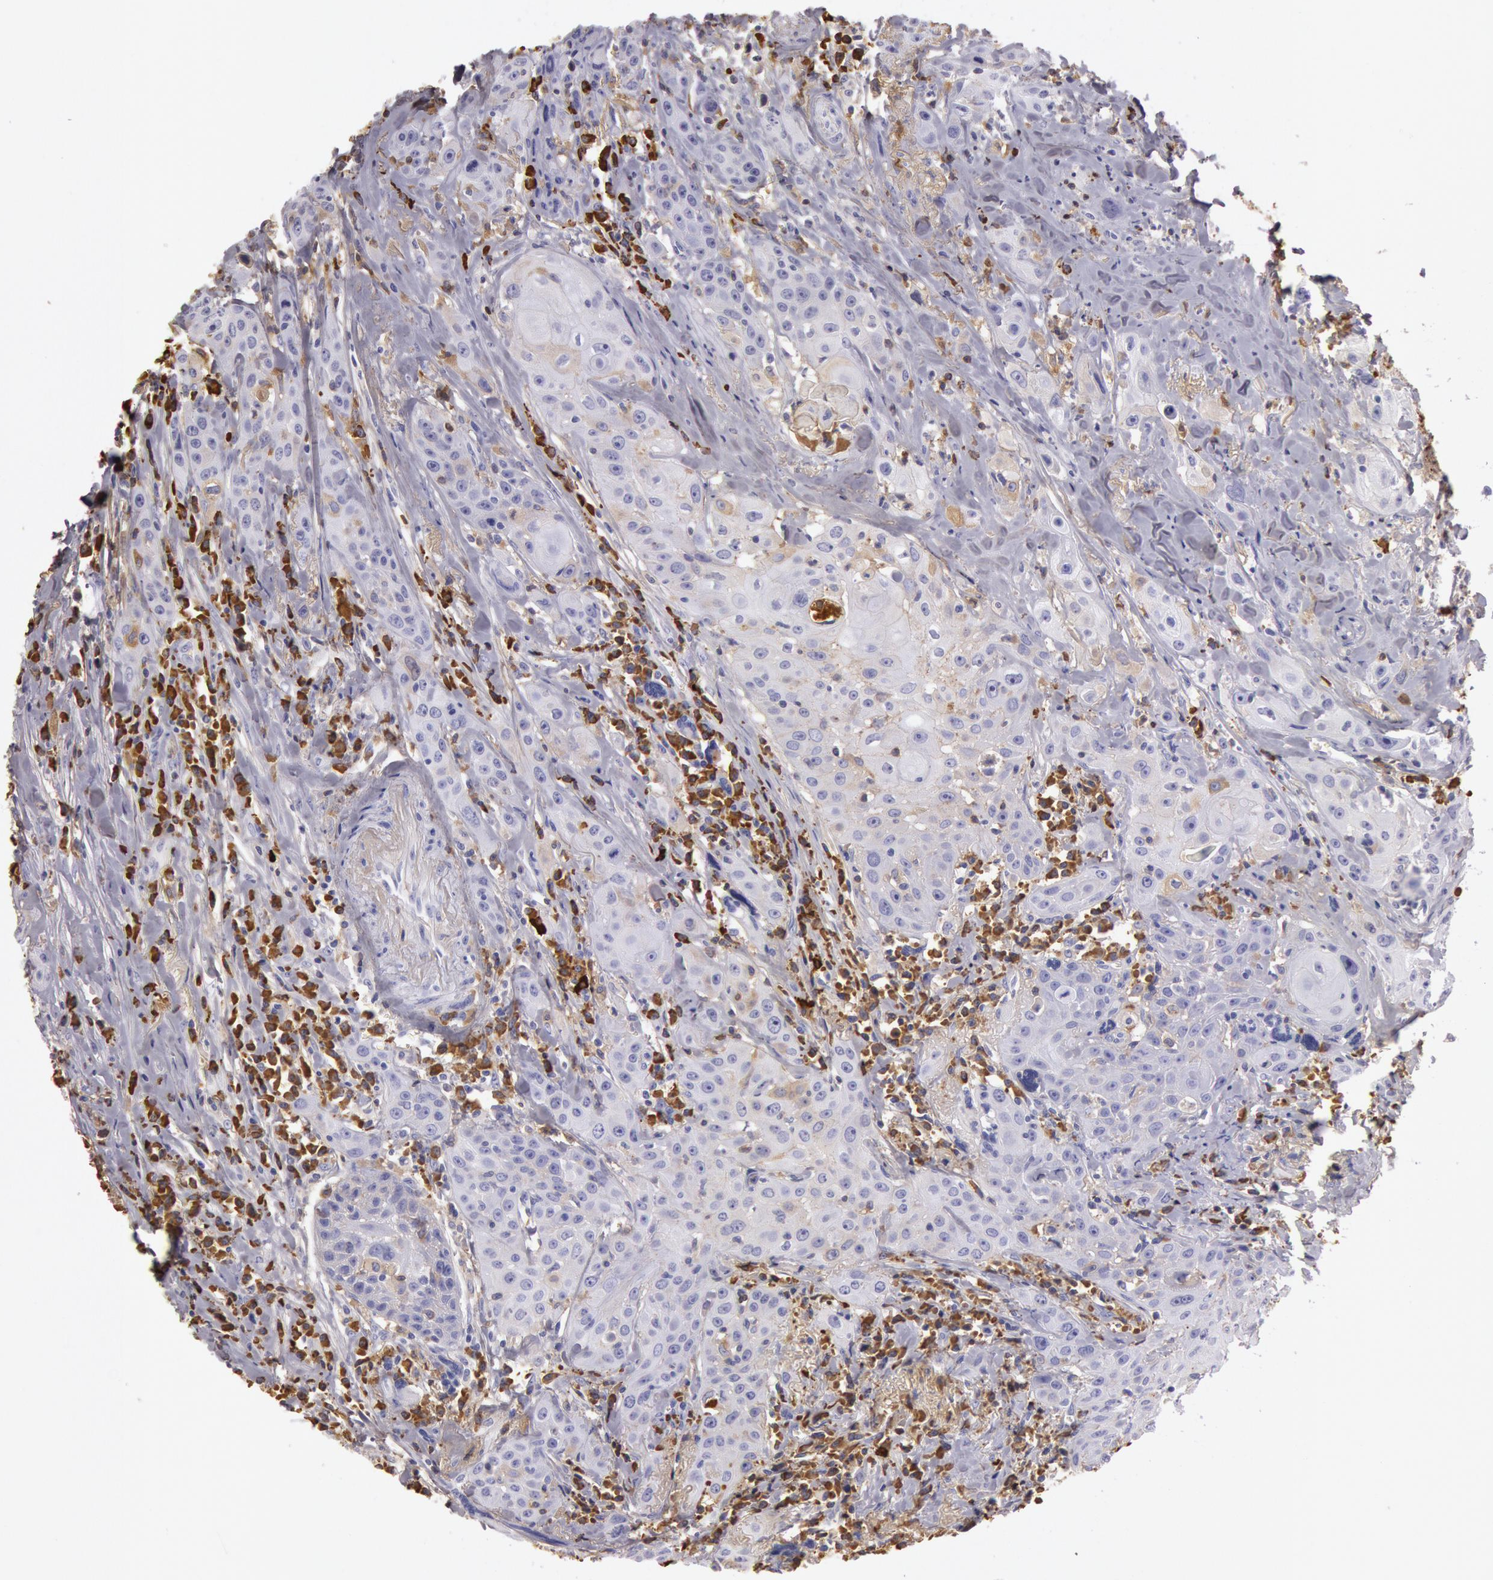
{"staining": {"intensity": "weak", "quantity": "25%-75%", "location": "cytoplasmic/membranous"}, "tissue": "head and neck cancer", "cell_type": "Tumor cells", "image_type": "cancer", "snomed": [{"axis": "morphology", "description": "Squamous cell carcinoma, NOS"}, {"axis": "topography", "description": "Oral tissue"}, {"axis": "topography", "description": "Head-Neck"}], "caption": "Immunohistochemical staining of human head and neck cancer exhibits low levels of weak cytoplasmic/membranous positivity in about 25%-75% of tumor cells.", "gene": "IGHG1", "patient": {"sex": "female", "age": 82}}